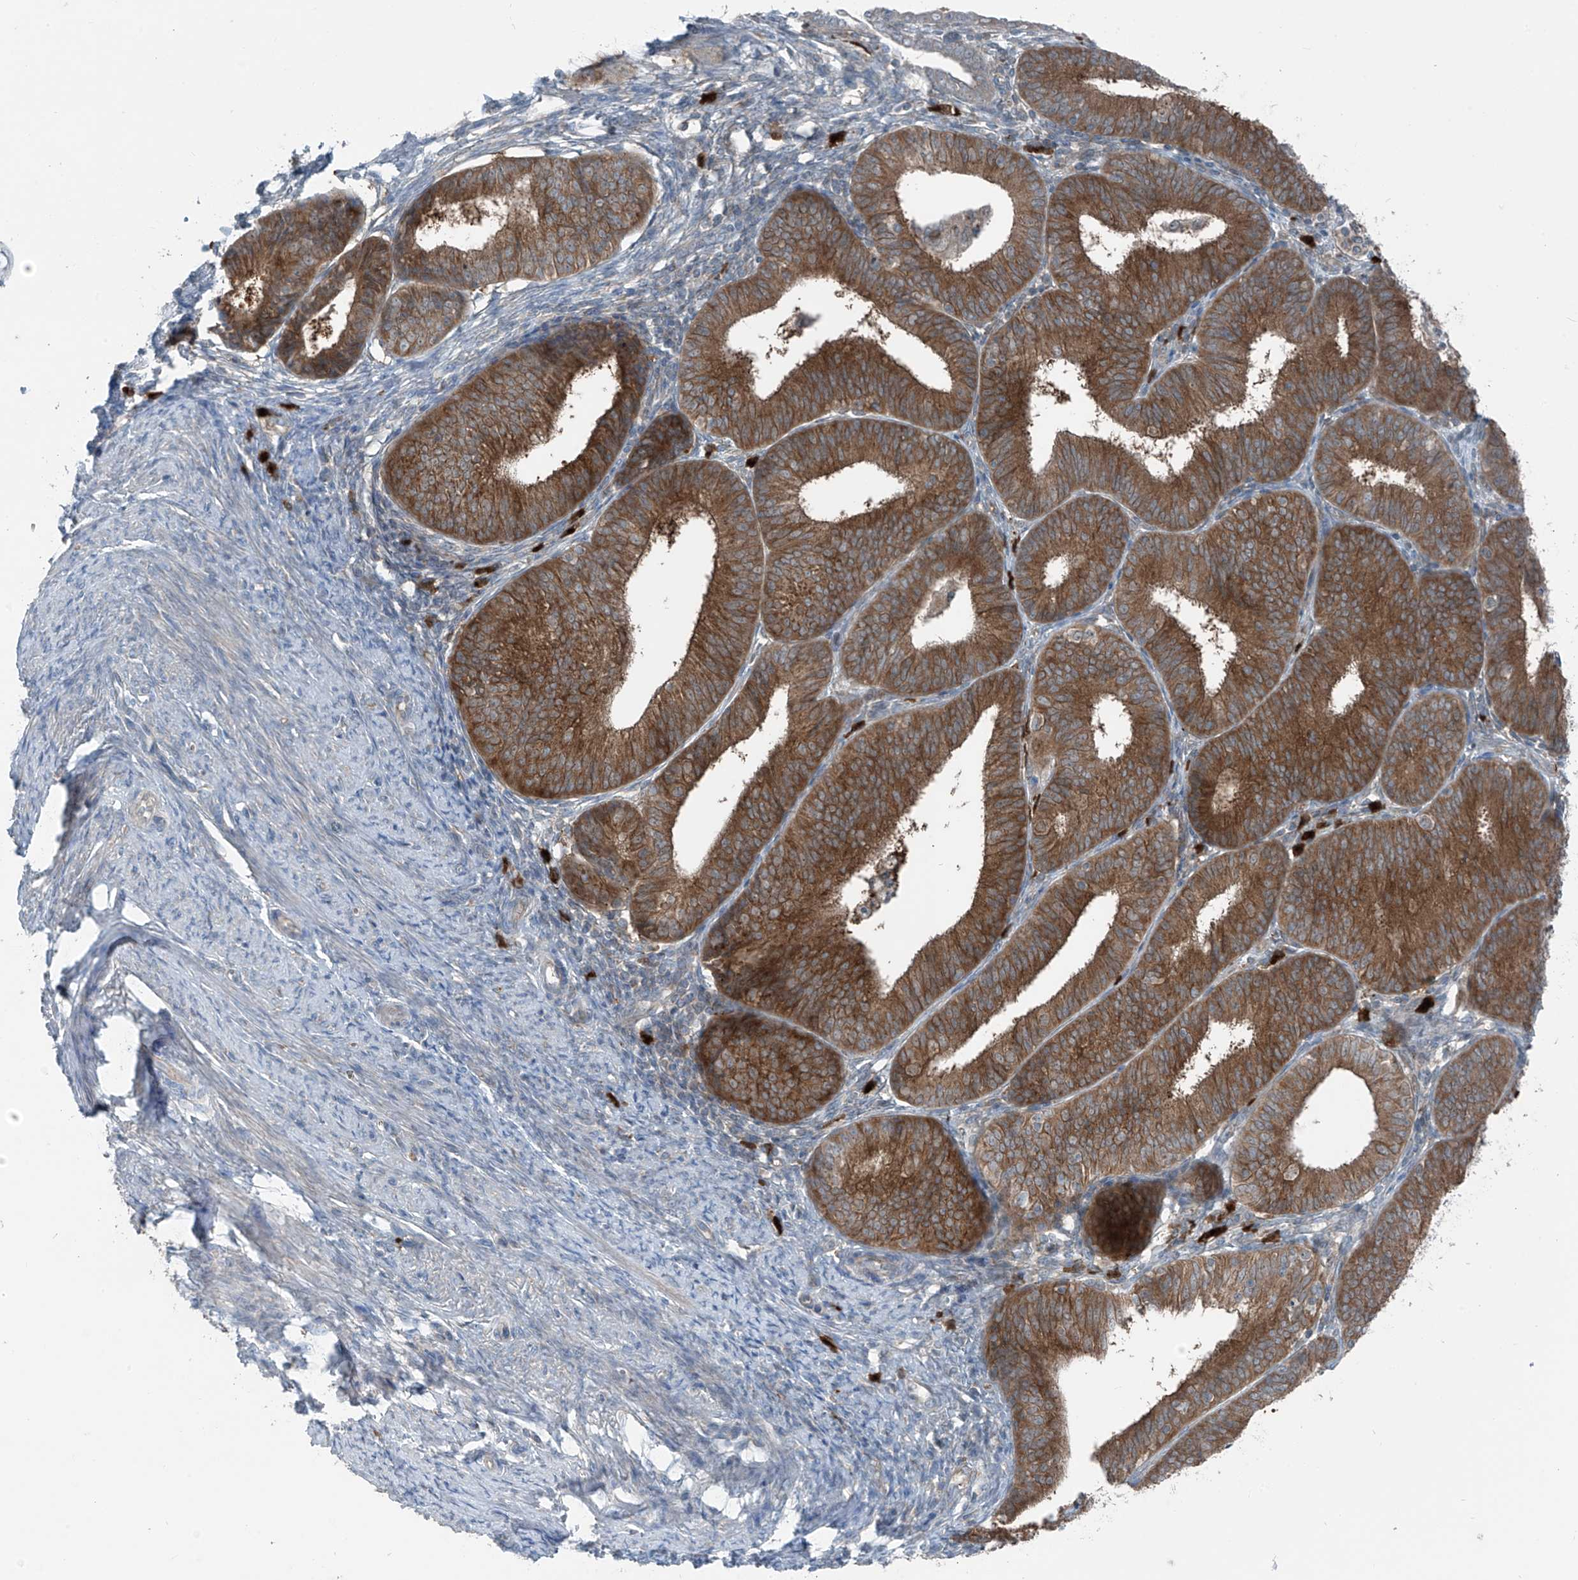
{"staining": {"intensity": "moderate", "quantity": ">75%", "location": "cytoplasmic/membranous"}, "tissue": "endometrial cancer", "cell_type": "Tumor cells", "image_type": "cancer", "snomed": [{"axis": "morphology", "description": "Adenocarcinoma, NOS"}, {"axis": "topography", "description": "Endometrium"}], "caption": "IHC image of endometrial adenocarcinoma stained for a protein (brown), which shows medium levels of moderate cytoplasmic/membranous staining in approximately >75% of tumor cells.", "gene": "SLC12A6", "patient": {"sex": "female", "age": 51}}